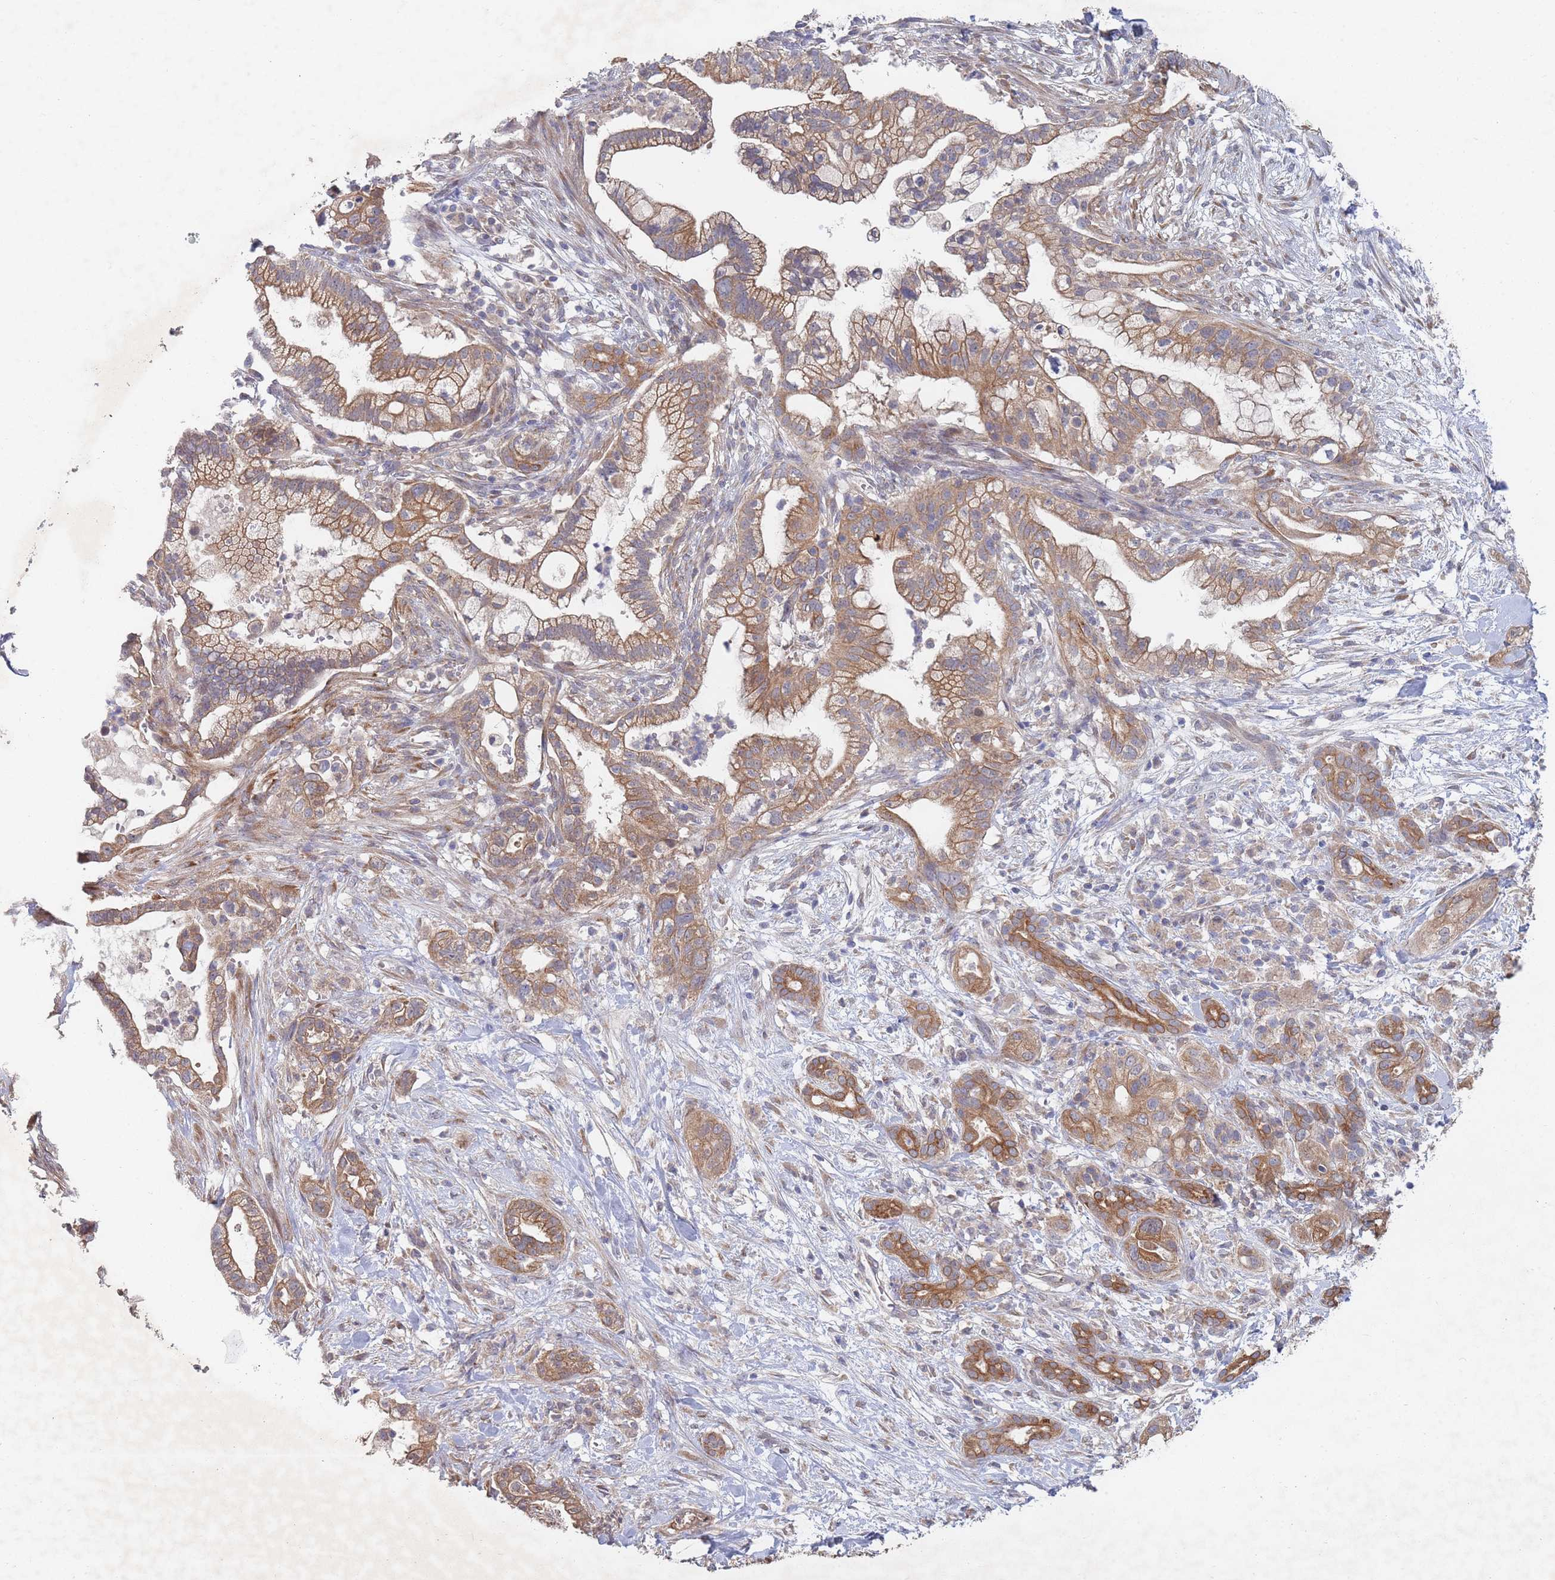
{"staining": {"intensity": "moderate", "quantity": ">75%", "location": "cytoplasmic/membranous"}, "tissue": "pancreatic cancer", "cell_type": "Tumor cells", "image_type": "cancer", "snomed": [{"axis": "morphology", "description": "Adenocarcinoma, NOS"}, {"axis": "topography", "description": "Pancreas"}], "caption": "Brown immunohistochemical staining in adenocarcinoma (pancreatic) exhibits moderate cytoplasmic/membranous positivity in about >75% of tumor cells. (IHC, brightfield microscopy, high magnification).", "gene": "SLC35F5", "patient": {"sex": "male", "age": 44}}